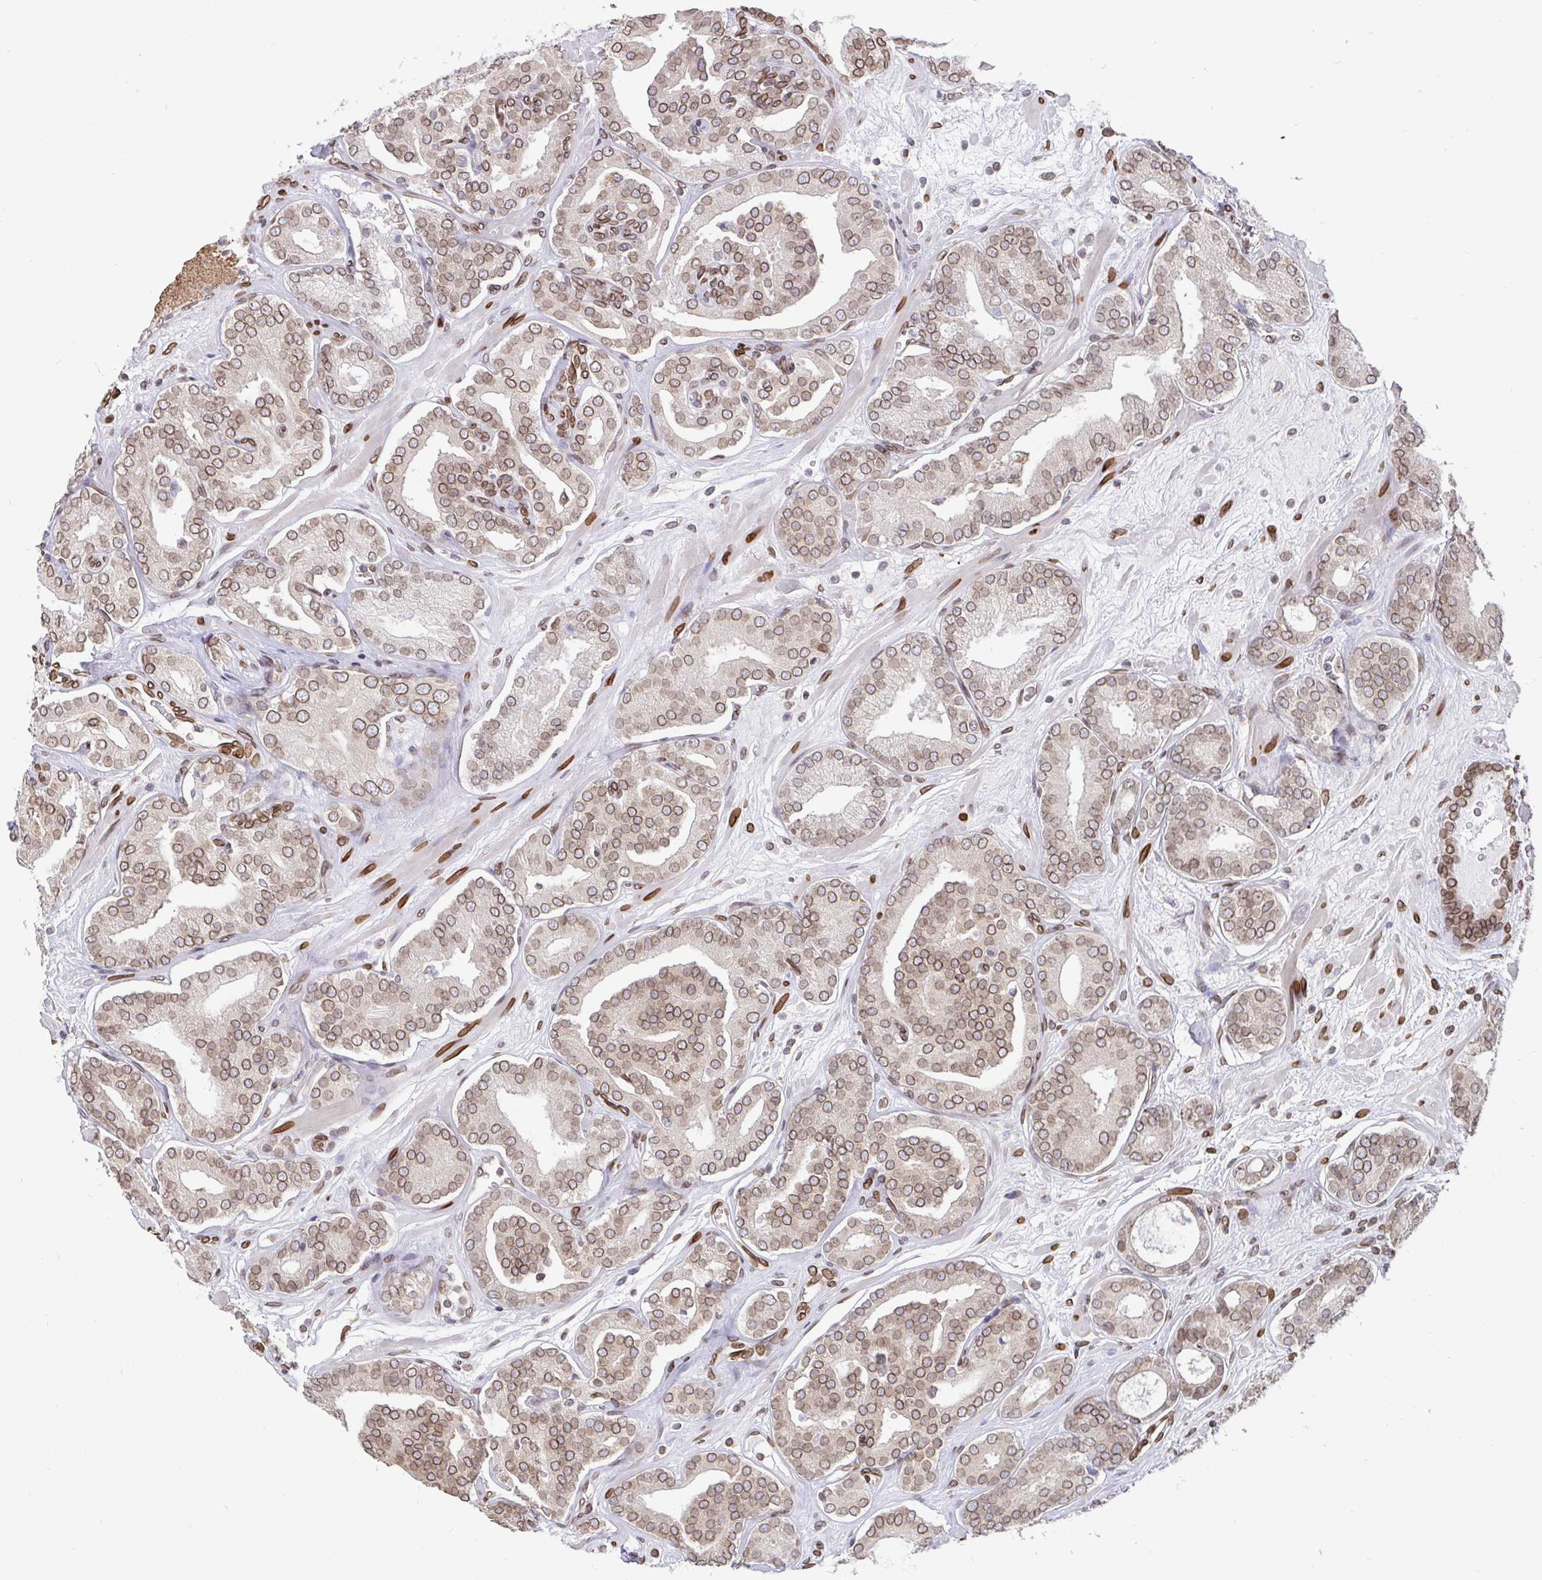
{"staining": {"intensity": "moderate", "quantity": "25%-75%", "location": "cytoplasmic/membranous,nuclear"}, "tissue": "prostate cancer", "cell_type": "Tumor cells", "image_type": "cancer", "snomed": [{"axis": "morphology", "description": "Adenocarcinoma, High grade"}, {"axis": "topography", "description": "Prostate"}], "caption": "Prostate cancer (high-grade adenocarcinoma) stained for a protein (brown) demonstrates moderate cytoplasmic/membranous and nuclear positive staining in about 25%-75% of tumor cells.", "gene": "EMD", "patient": {"sex": "male", "age": 66}}